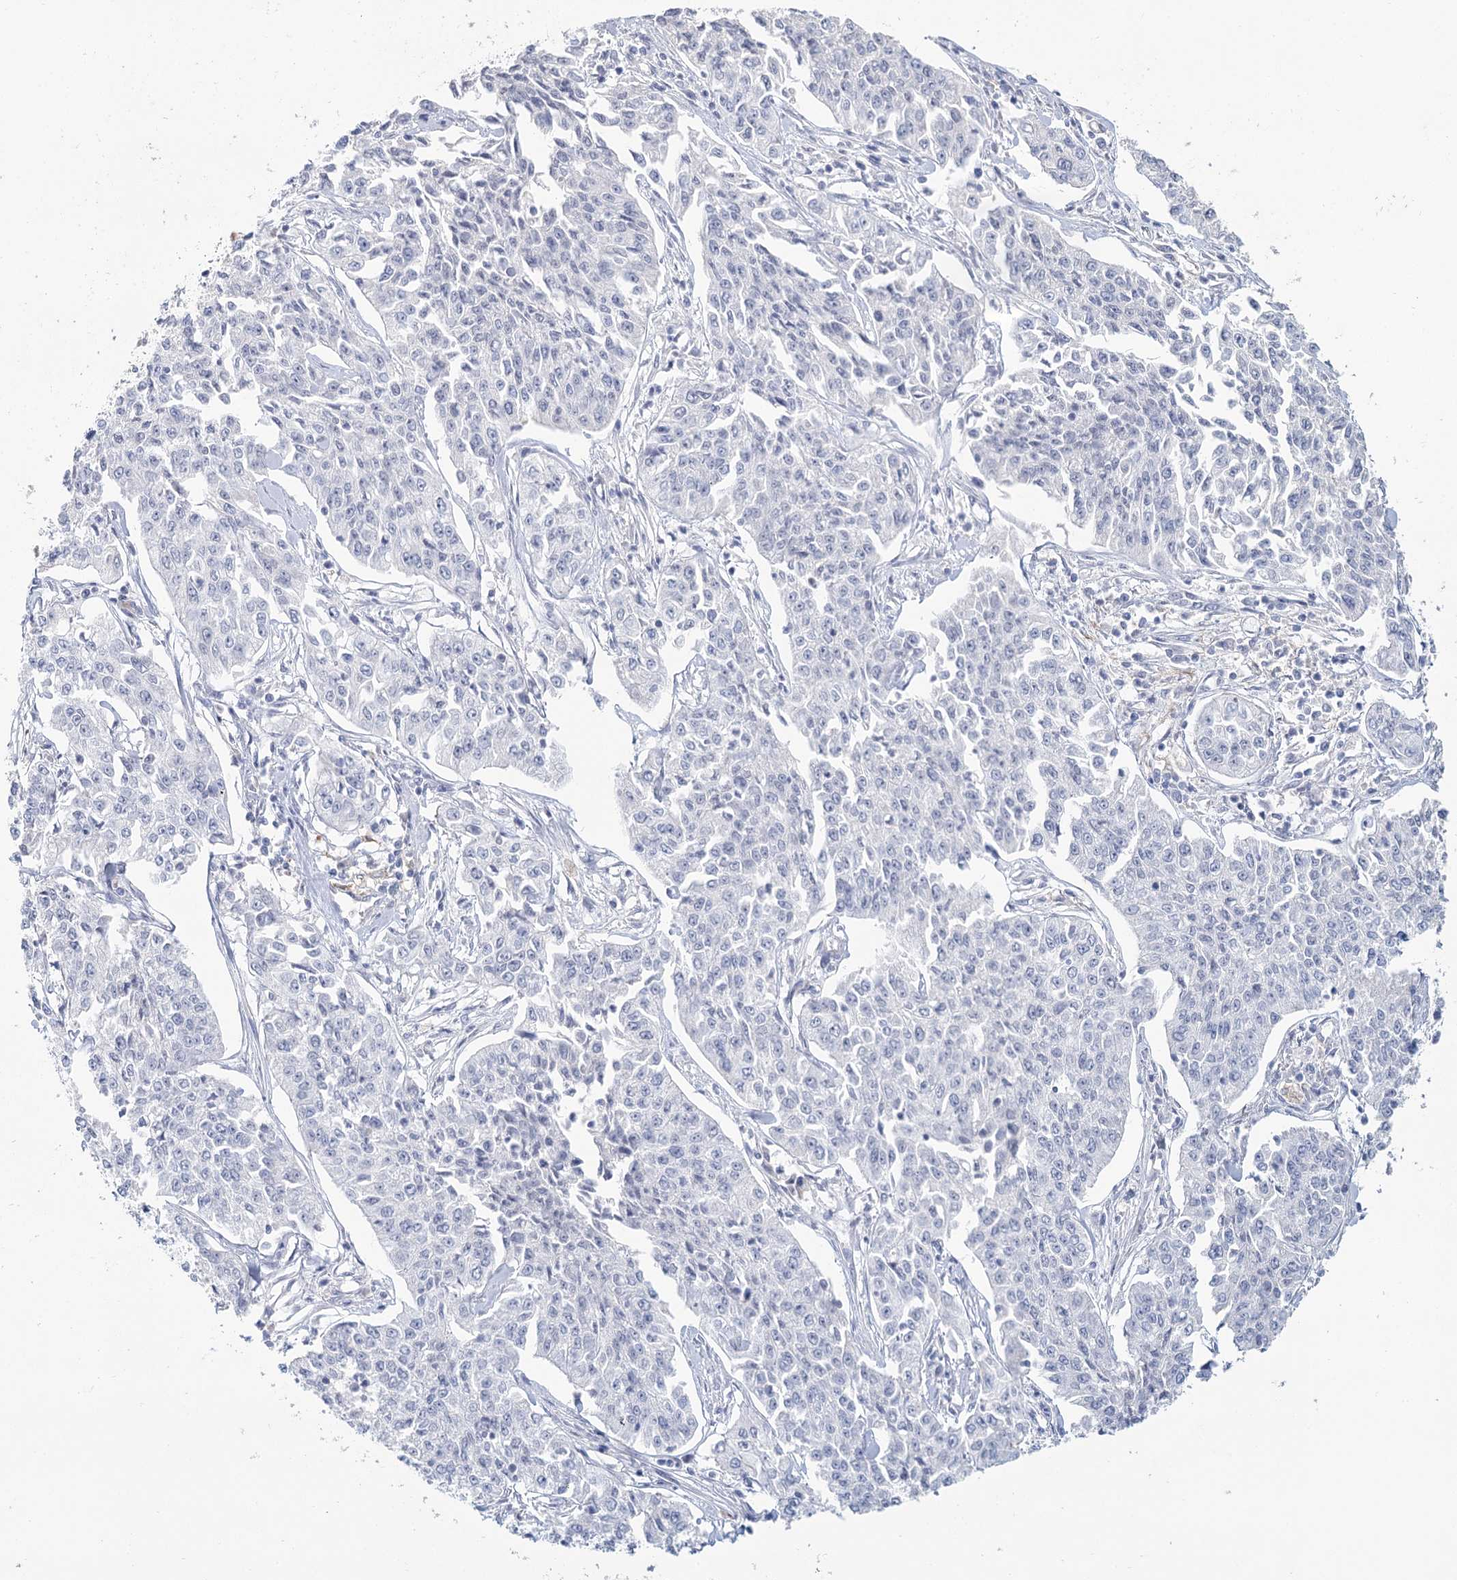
{"staining": {"intensity": "negative", "quantity": "none", "location": "none"}, "tissue": "cervical cancer", "cell_type": "Tumor cells", "image_type": "cancer", "snomed": [{"axis": "morphology", "description": "Squamous cell carcinoma, NOS"}, {"axis": "topography", "description": "Cervix"}], "caption": "This is an IHC histopathology image of cervical cancer (squamous cell carcinoma). There is no positivity in tumor cells.", "gene": "ARHGAP44", "patient": {"sex": "female", "age": 35}}